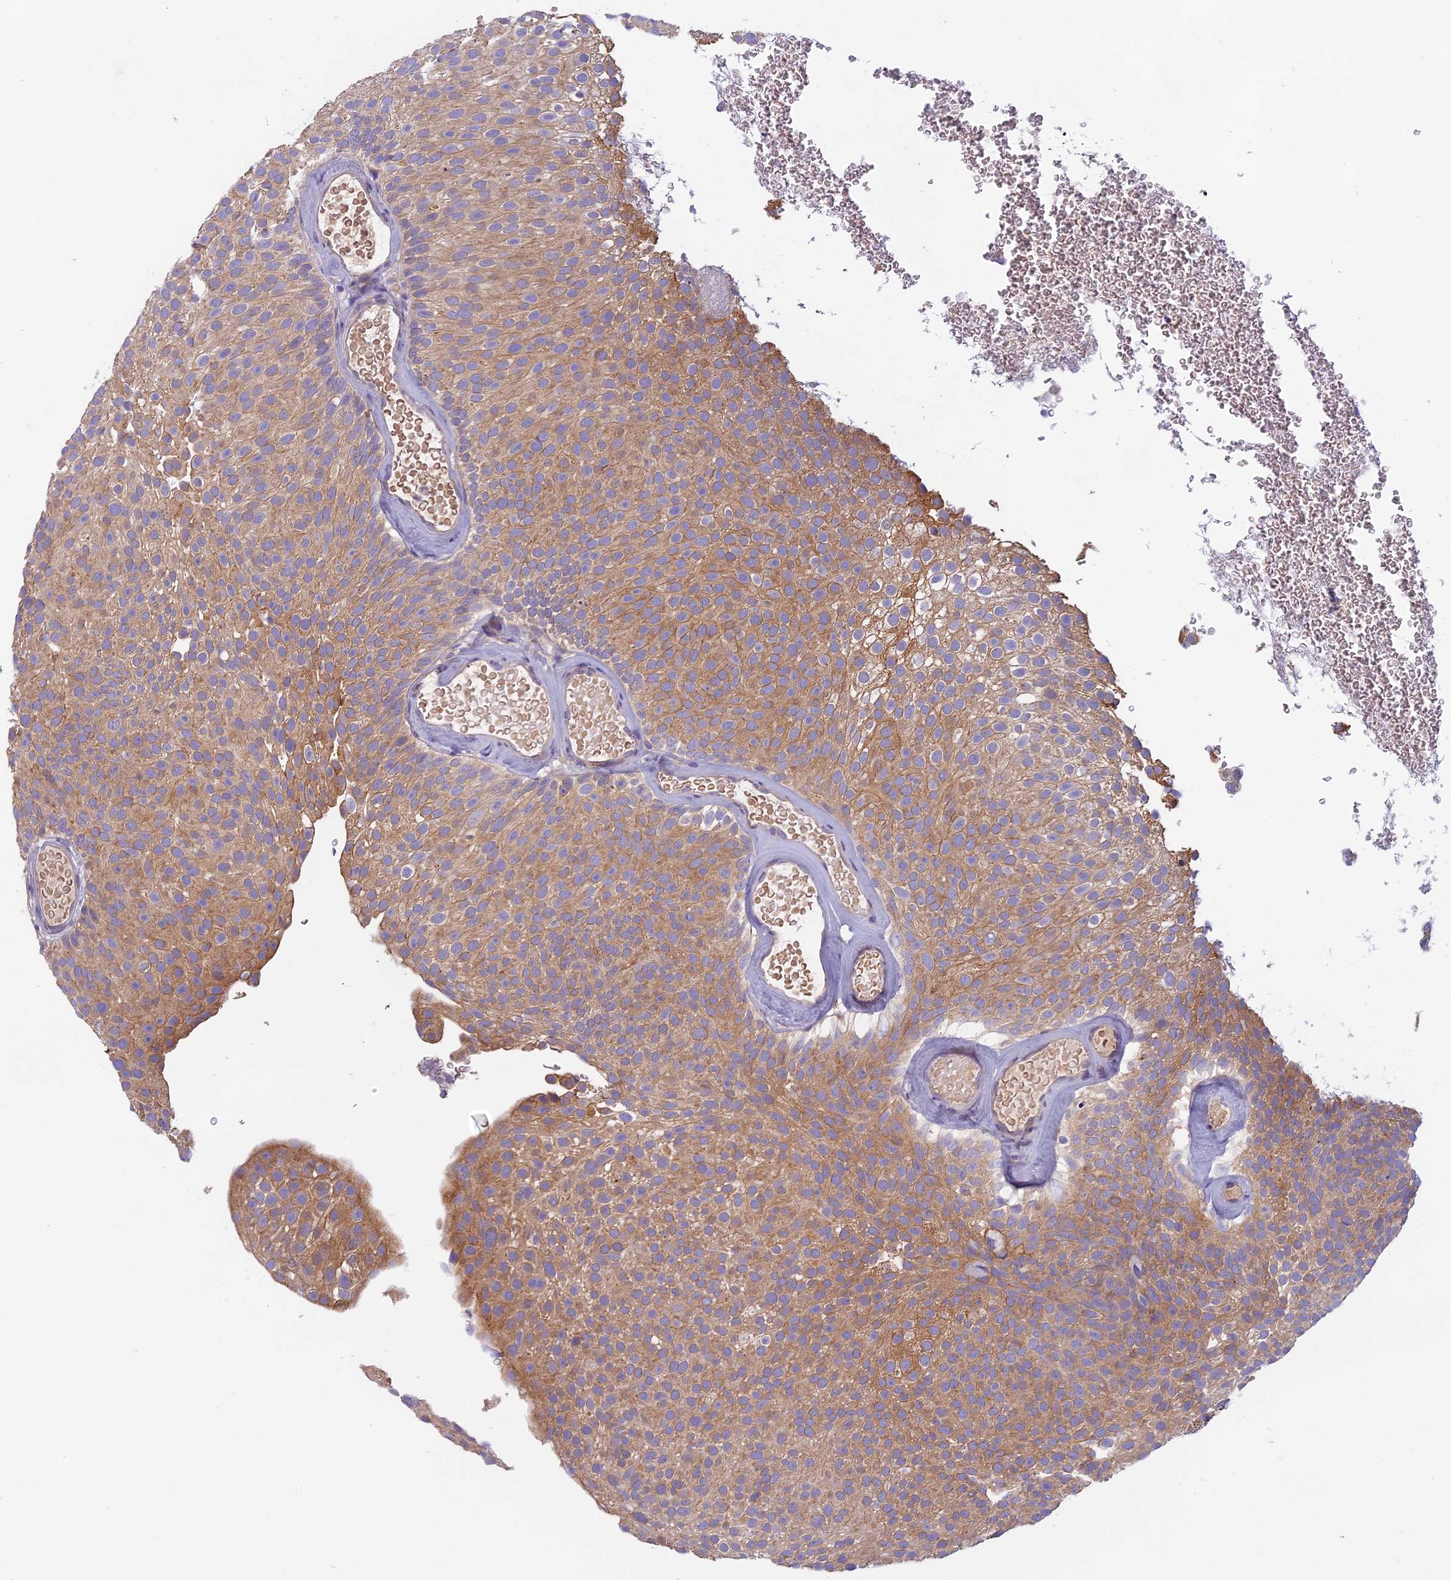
{"staining": {"intensity": "moderate", "quantity": ">75%", "location": "cytoplasmic/membranous"}, "tissue": "urothelial cancer", "cell_type": "Tumor cells", "image_type": "cancer", "snomed": [{"axis": "morphology", "description": "Urothelial carcinoma, Low grade"}, {"axis": "topography", "description": "Urinary bladder"}], "caption": "High-power microscopy captured an immunohistochemistry photomicrograph of low-grade urothelial carcinoma, revealing moderate cytoplasmic/membranous expression in approximately >75% of tumor cells.", "gene": "SEMA7A", "patient": {"sex": "male", "age": 78}}